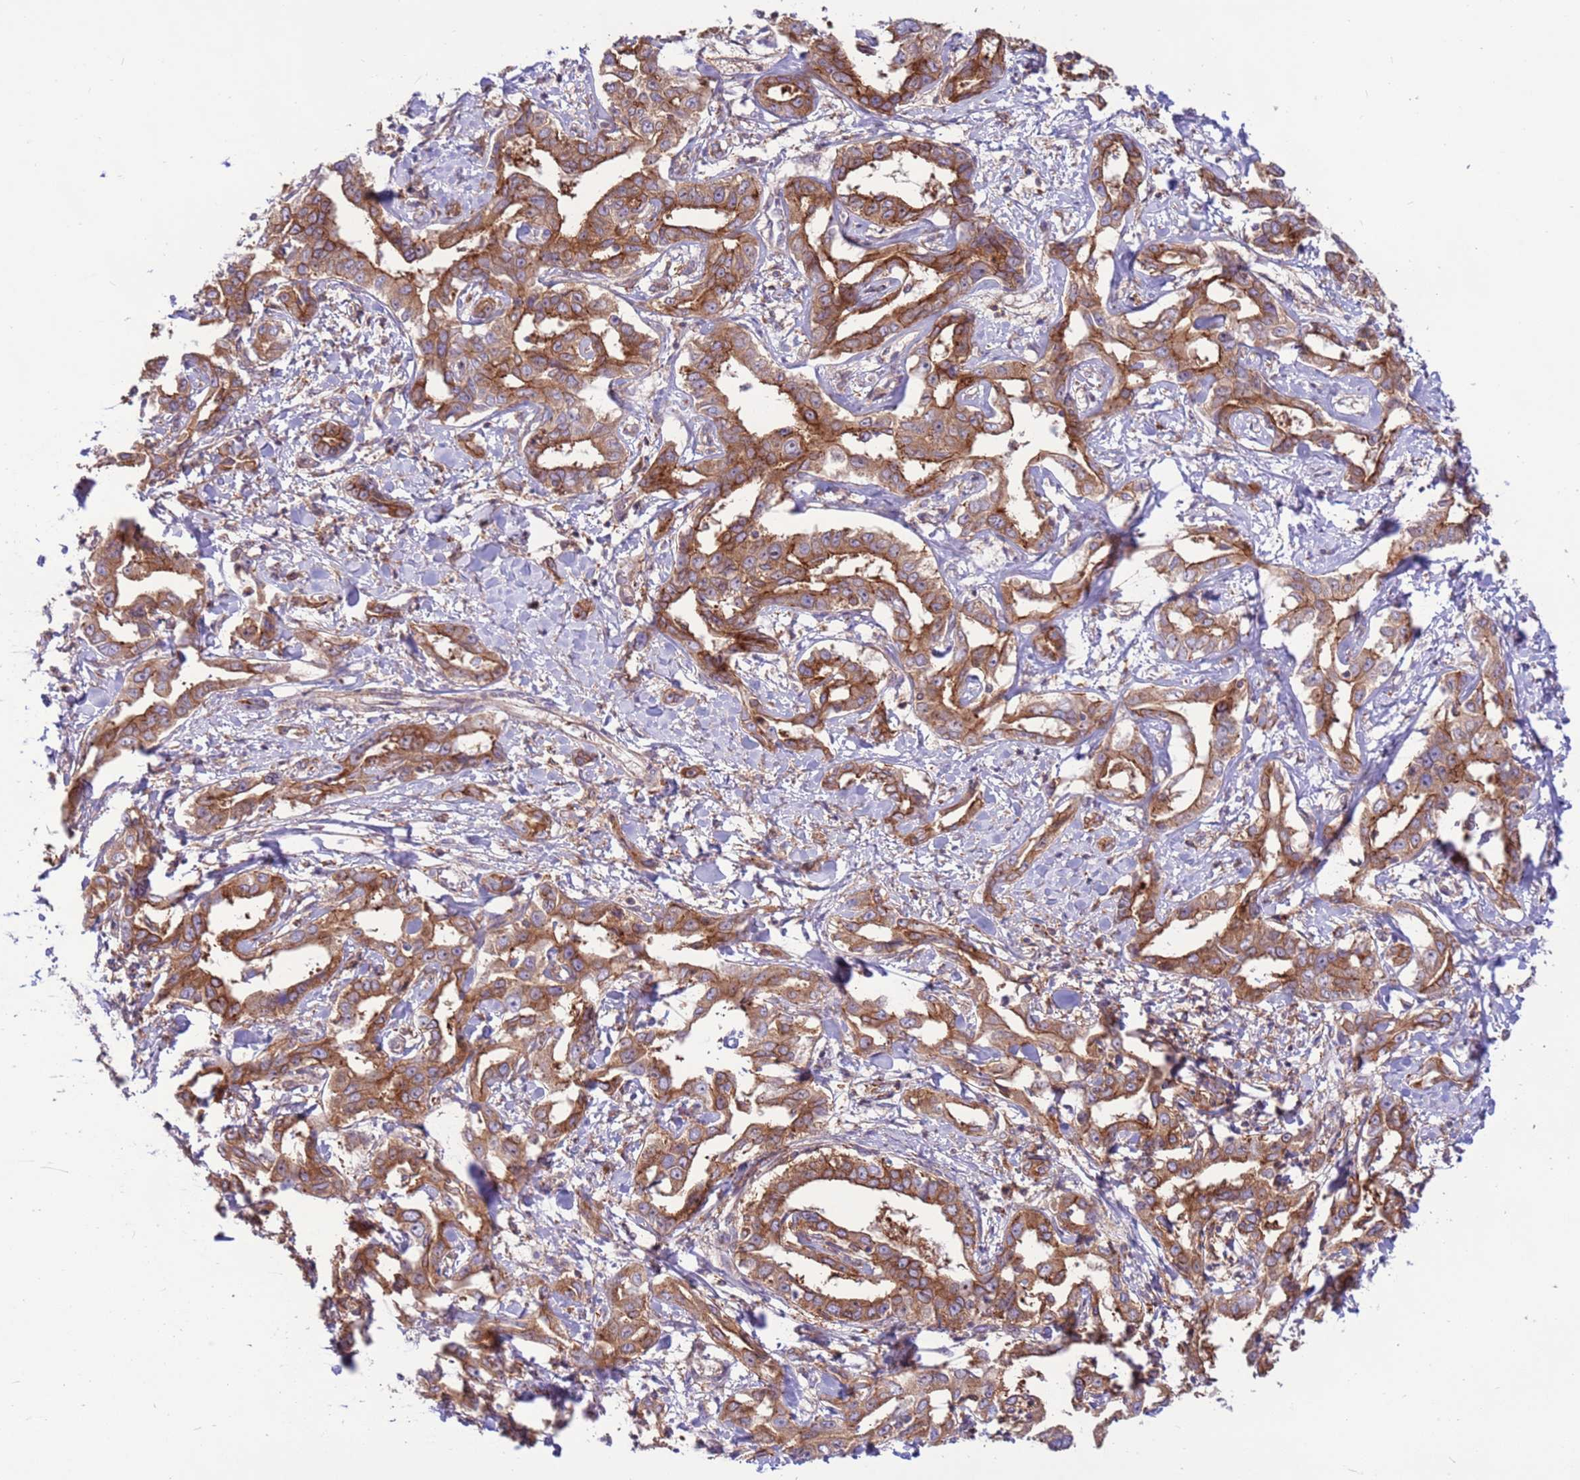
{"staining": {"intensity": "moderate", "quantity": ">75%", "location": "cytoplasmic/membranous"}, "tissue": "liver cancer", "cell_type": "Tumor cells", "image_type": "cancer", "snomed": [{"axis": "morphology", "description": "Cholangiocarcinoma"}, {"axis": "topography", "description": "Liver"}], "caption": "A medium amount of moderate cytoplasmic/membranous expression is seen in about >75% of tumor cells in liver cancer tissue.", "gene": "DDX19B", "patient": {"sex": "male", "age": 59}}